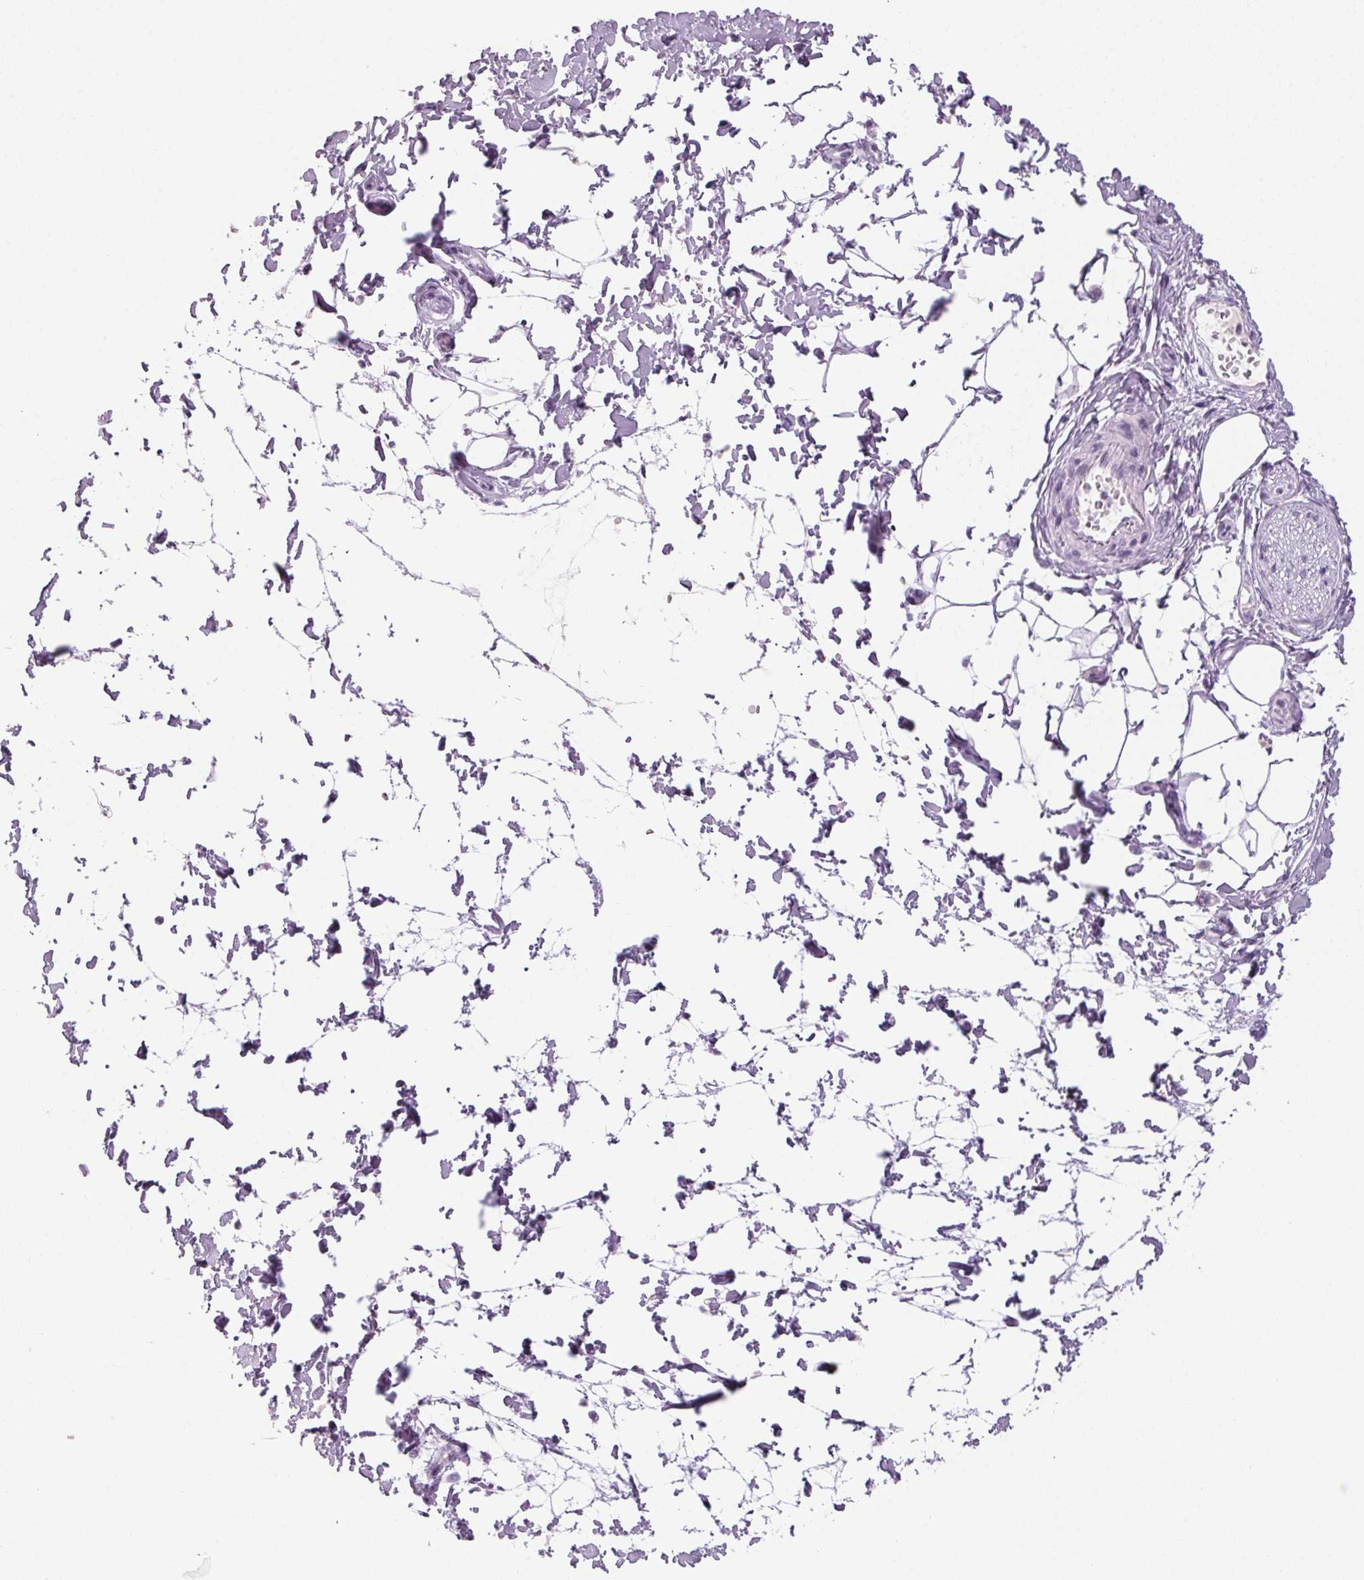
{"staining": {"intensity": "negative", "quantity": "none", "location": "none"}, "tissue": "adipose tissue", "cell_type": "Adipocytes", "image_type": "normal", "snomed": [{"axis": "morphology", "description": "Normal tissue, NOS"}, {"axis": "topography", "description": "Smooth muscle"}, {"axis": "topography", "description": "Peripheral nerve tissue"}], "caption": "IHC of benign adipose tissue reveals no staining in adipocytes.", "gene": "ADAM20", "patient": {"sex": "male", "age": 58}}